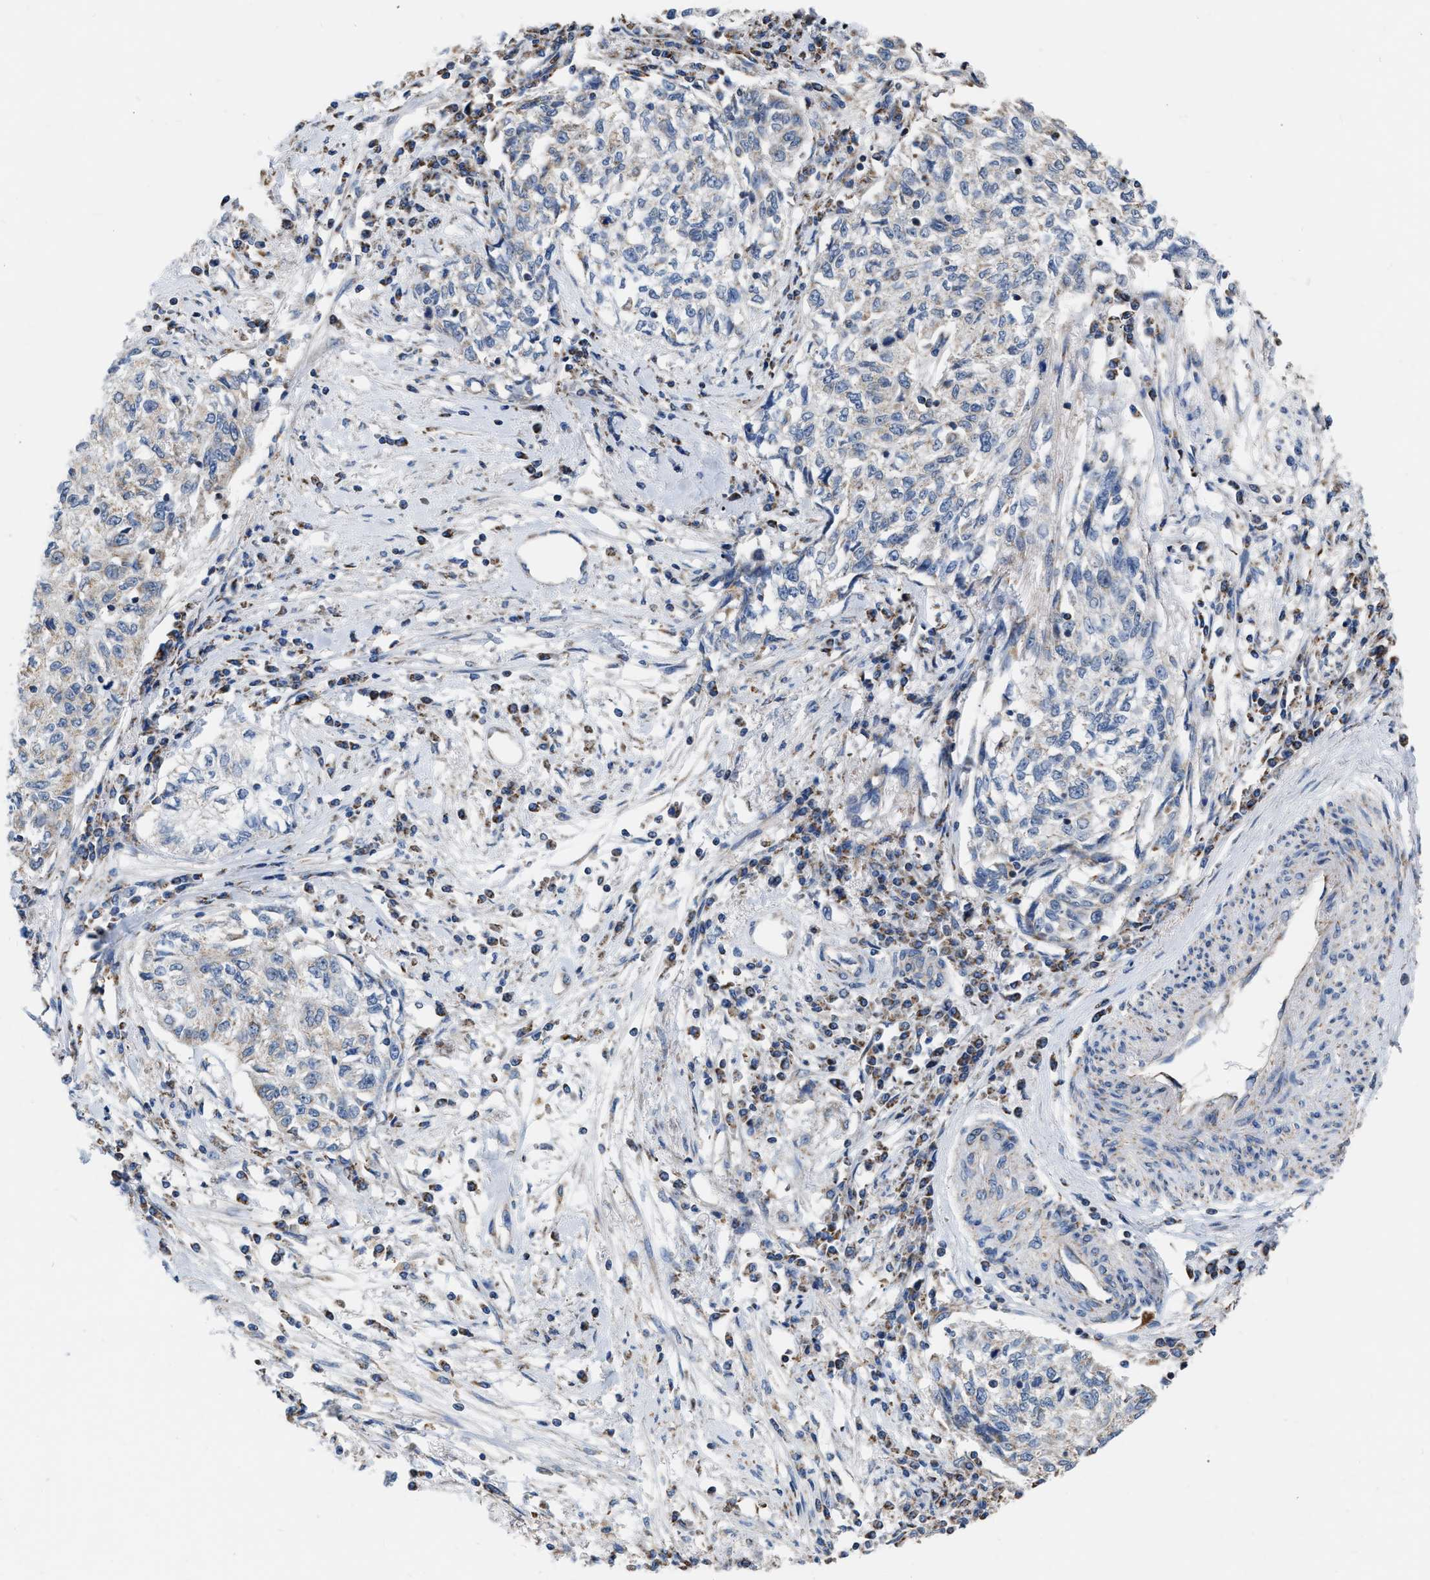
{"staining": {"intensity": "negative", "quantity": "none", "location": "none"}, "tissue": "cervical cancer", "cell_type": "Tumor cells", "image_type": "cancer", "snomed": [{"axis": "morphology", "description": "Squamous cell carcinoma, NOS"}, {"axis": "topography", "description": "Cervix"}], "caption": "Squamous cell carcinoma (cervical) stained for a protein using immunohistochemistry demonstrates no staining tumor cells.", "gene": "DDX56", "patient": {"sex": "female", "age": 57}}